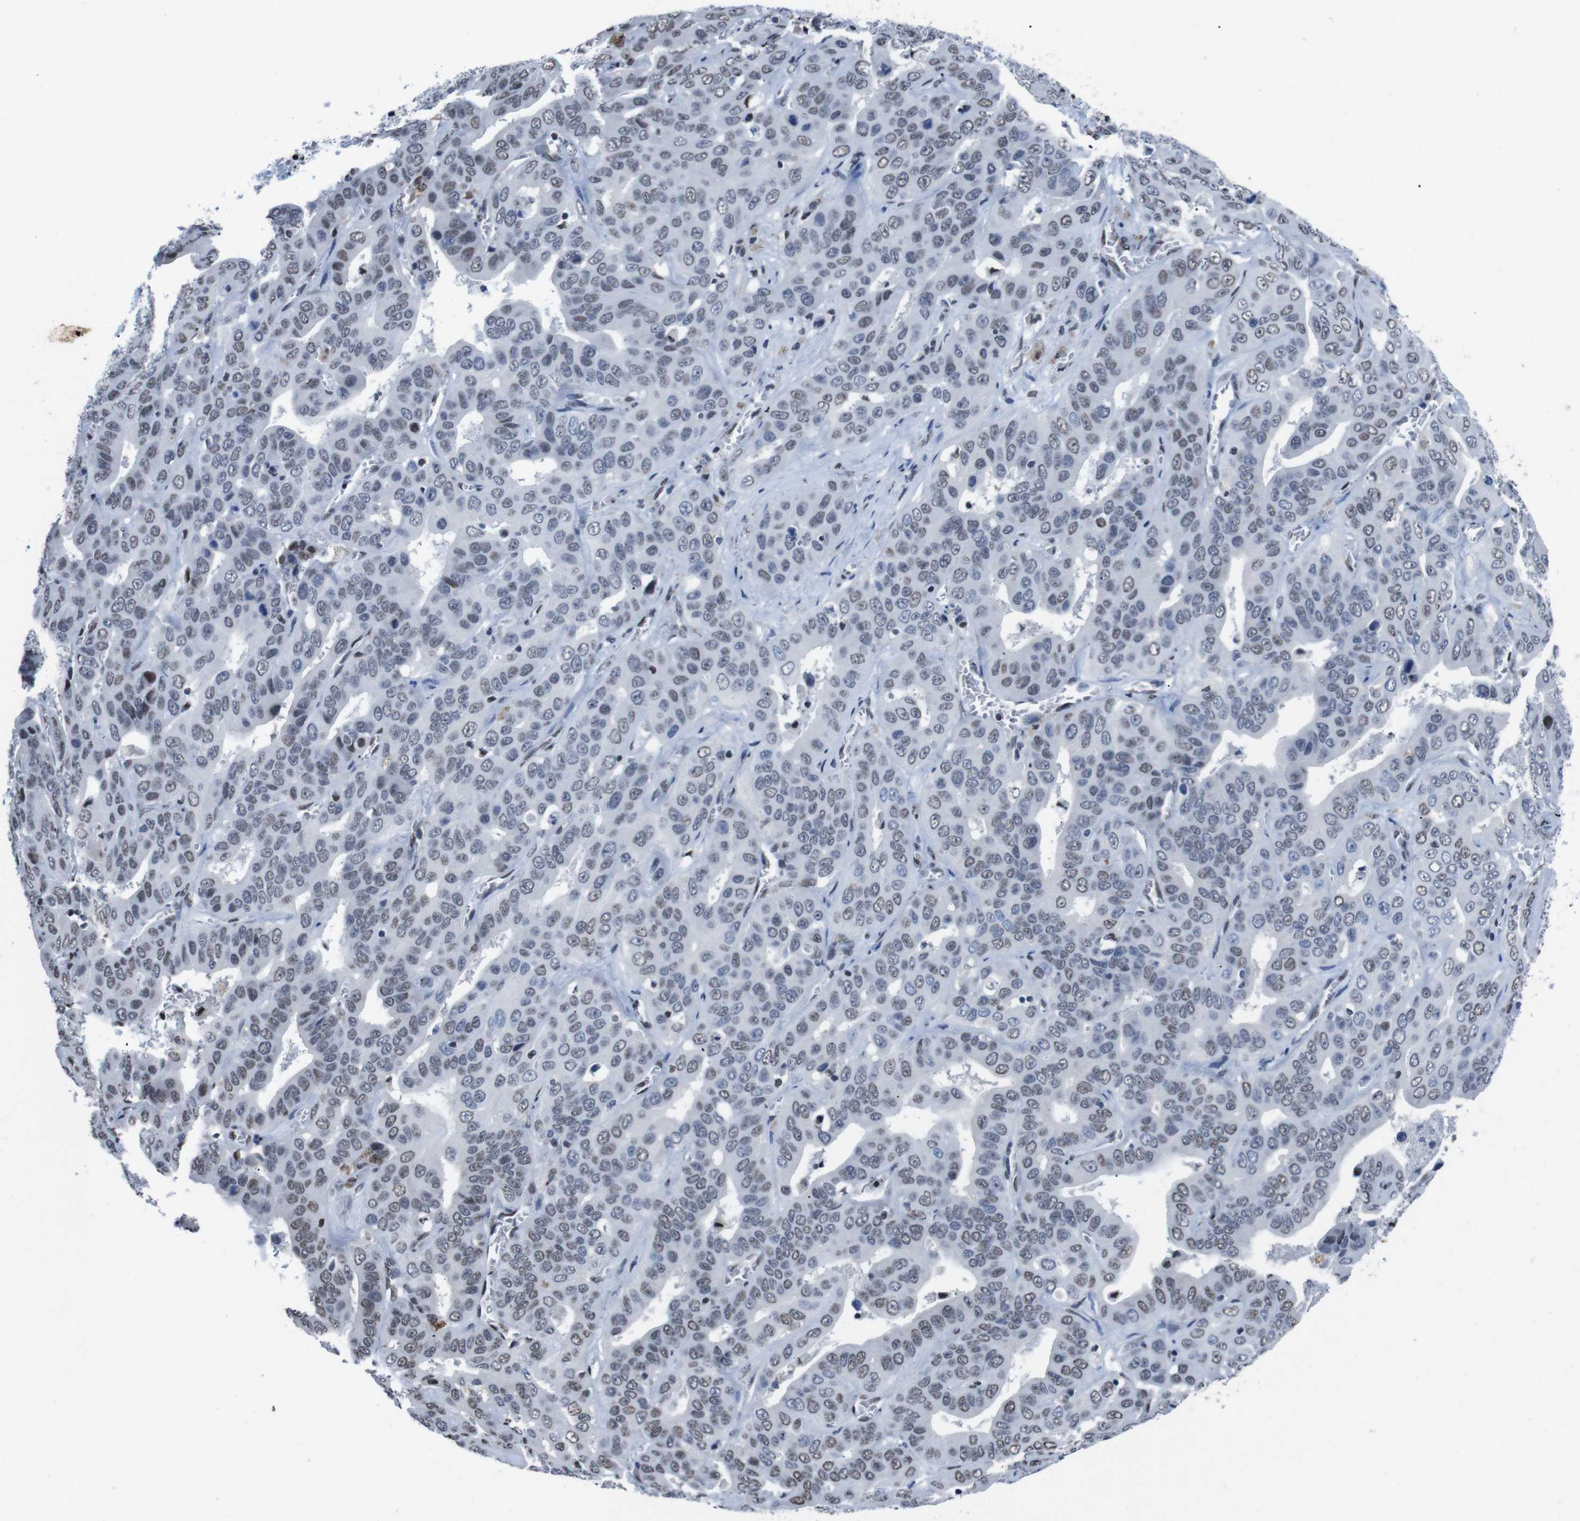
{"staining": {"intensity": "weak", "quantity": "<25%", "location": "nuclear"}, "tissue": "liver cancer", "cell_type": "Tumor cells", "image_type": "cancer", "snomed": [{"axis": "morphology", "description": "Cholangiocarcinoma"}, {"axis": "topography", "description": "Liver"}], "caption": "This is a histopathology image of immunohistochemistry staining of liver cholangiocarcinoma, which shows no expression in tumor cells.", "gene": "PIP4P2", "patient": {"sex": "female", "age": 52}}